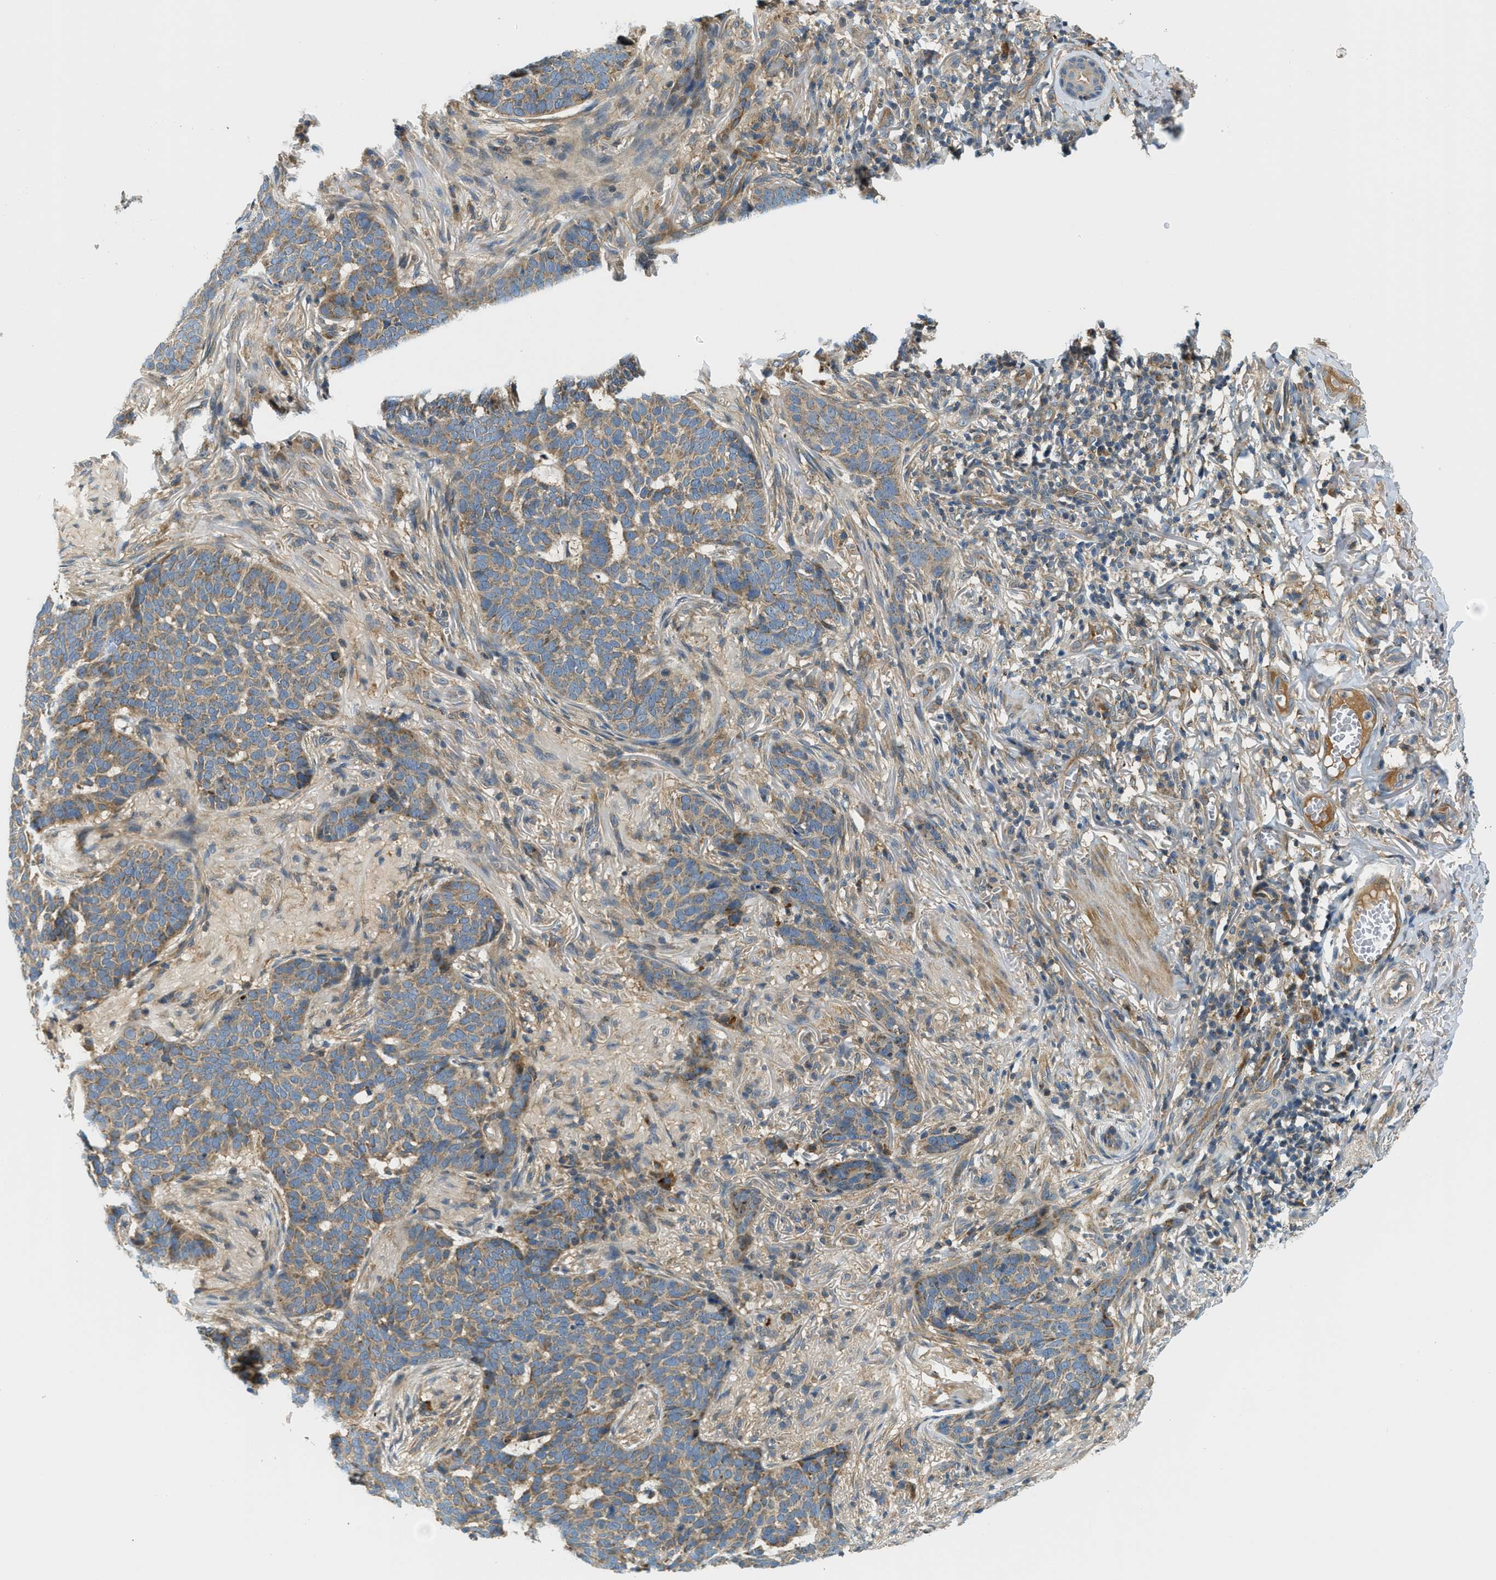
{"staining": {"intensity": "weak", "quantity": ">75%", "location": "cytoplasmic/membranous"}, "tissue": "skin cancer", "cell_type": "Tumor cells", "image_type": "cancer", "snomed": [{"axis": "morphology", "description": "Basal cell carcinoma"}, {"axis": "topography", "description": "Skin"}], "caption": "Immunohistochemical staining of basal cell carcinoma (skin) exhibits low levels of weak cytoplasmic/membranous protein staining in approximately >75% of tumor cells. The staining is performed using DAB brown chromogen to label protein expression. The nuclei are counter-stained blue using hematoxylin.", "gene": "KCNK1", "patient": {"sex": "male", "age": 85}}